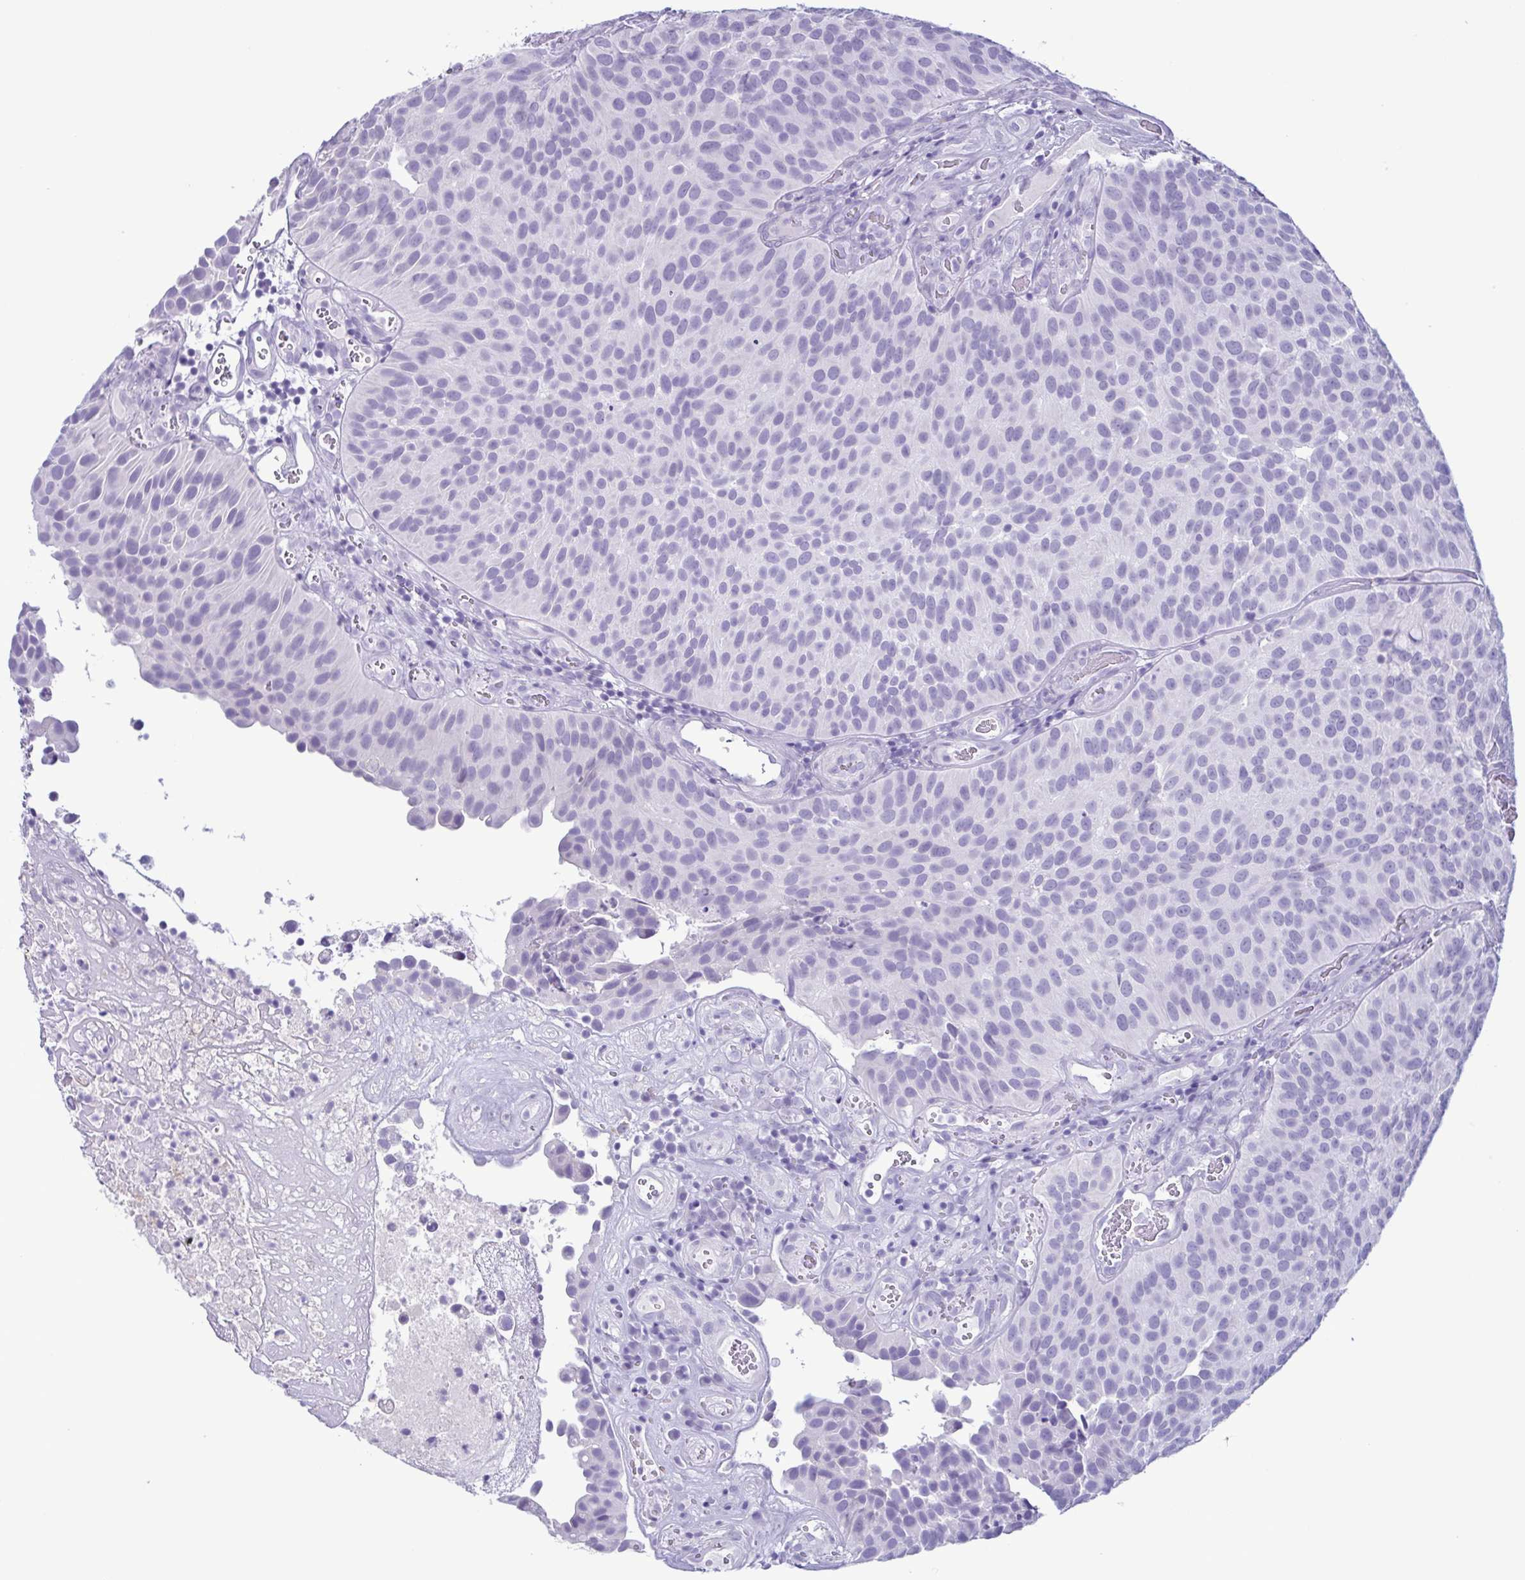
{"staining": {"intensity": "negative", "quantity": "none", "location": "none"}, "tissue": "urothelial cancer", "cell_type": "Tumor cells", "image_type": "cancer", "snomed": [{"axis": "morphology", "description": "Urothelial carcinoma, Low grade"}, {"axis": "topography", "description": "Urinary bladder"}], "caption": "Image shows no significant protein staining in tumor cells of urothelial cancer.", "gene": "LTF", "patient": {"sex": "male", "age": 76}}